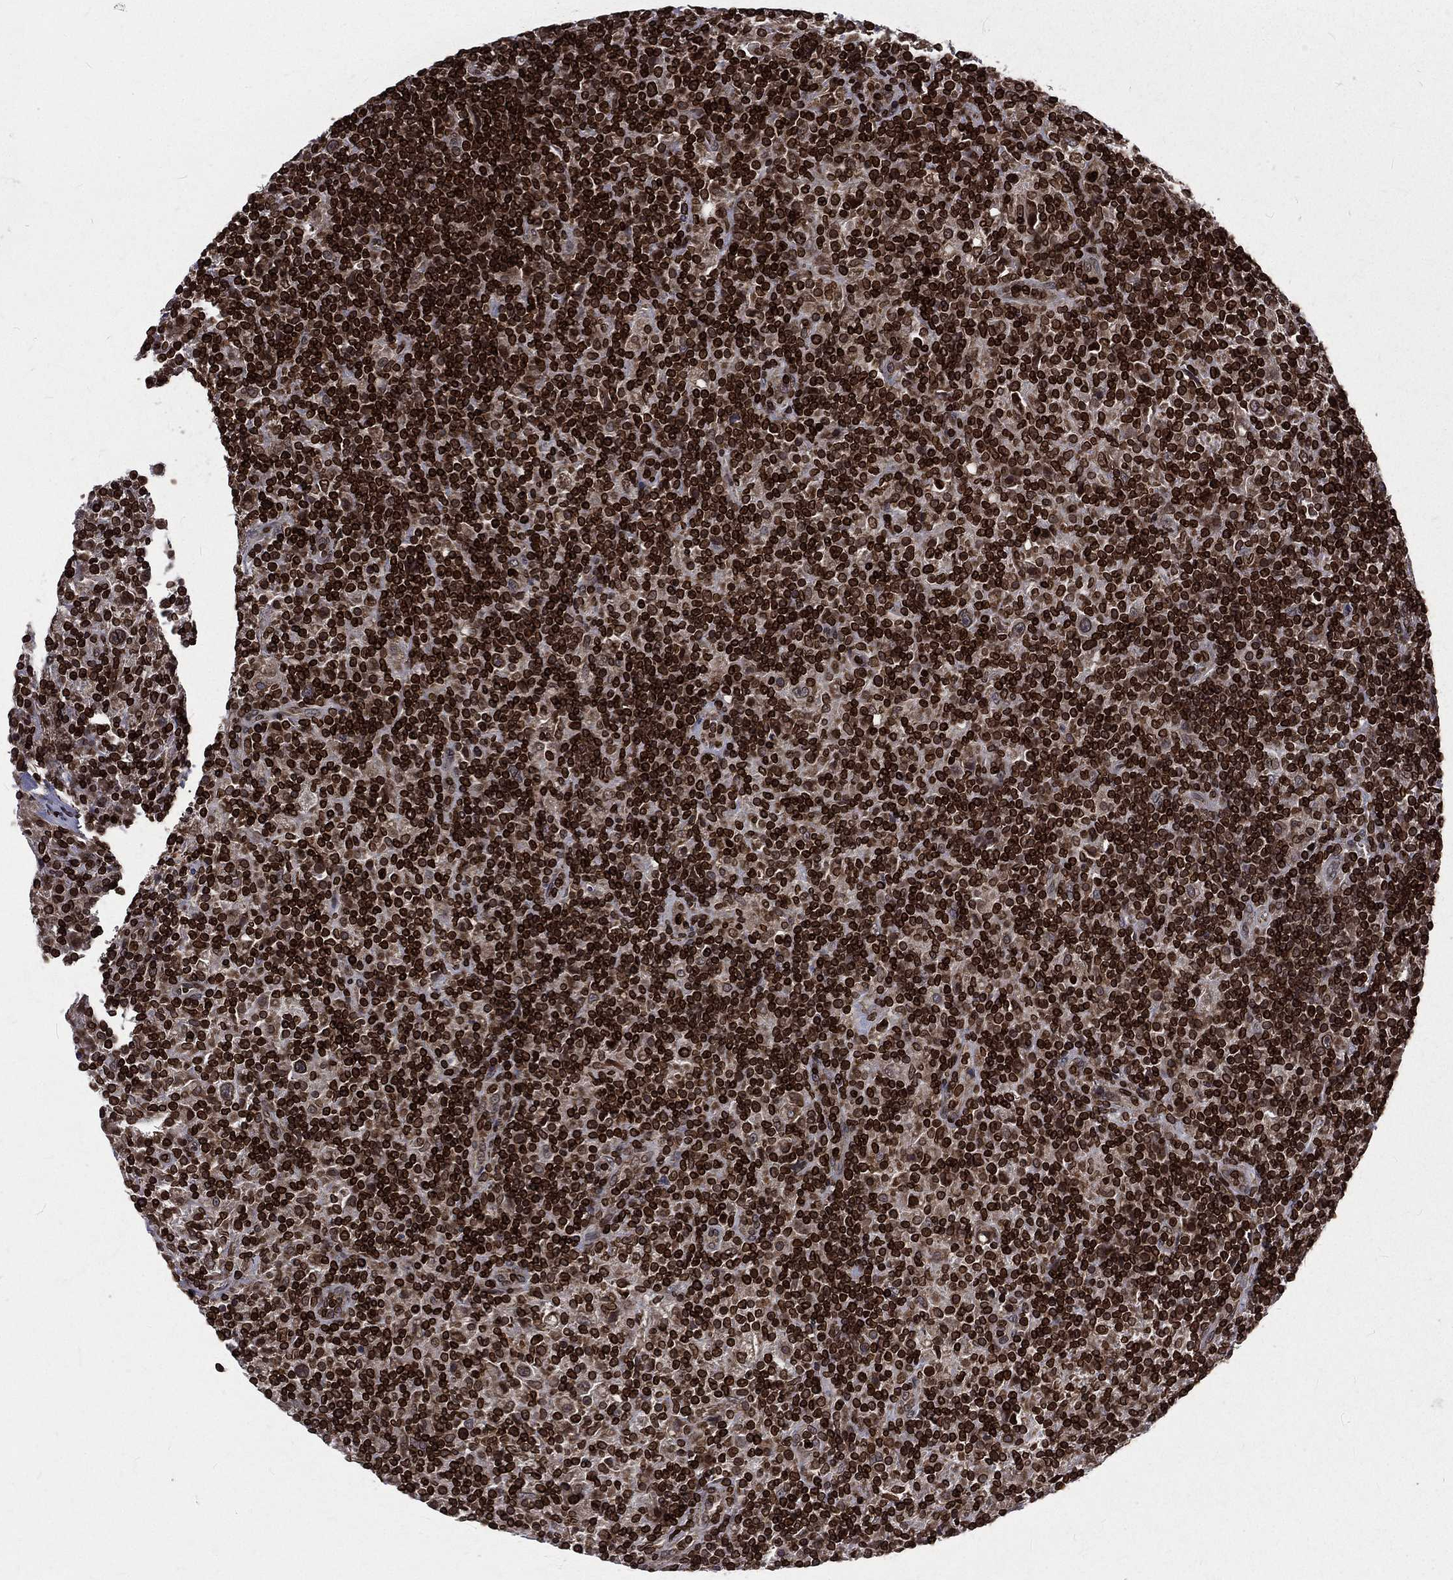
{"staining": {"intensity": "negative", "quantity": "none", "location": "none"}, "tissue": "lymphoma", "cell_type": "Tumor cells", "image_type": "cancer", "snomed": [{"axis": "morphology", "description": "Hodgkin's disease, NOS"}, {"axis": "topography", "description": "Lymph node"}], "caption": "There is no significant expression in tumor cells of Hodgkin's disease.", "gene": "LBR", "patient": {"sex": "male", "age": 70}}